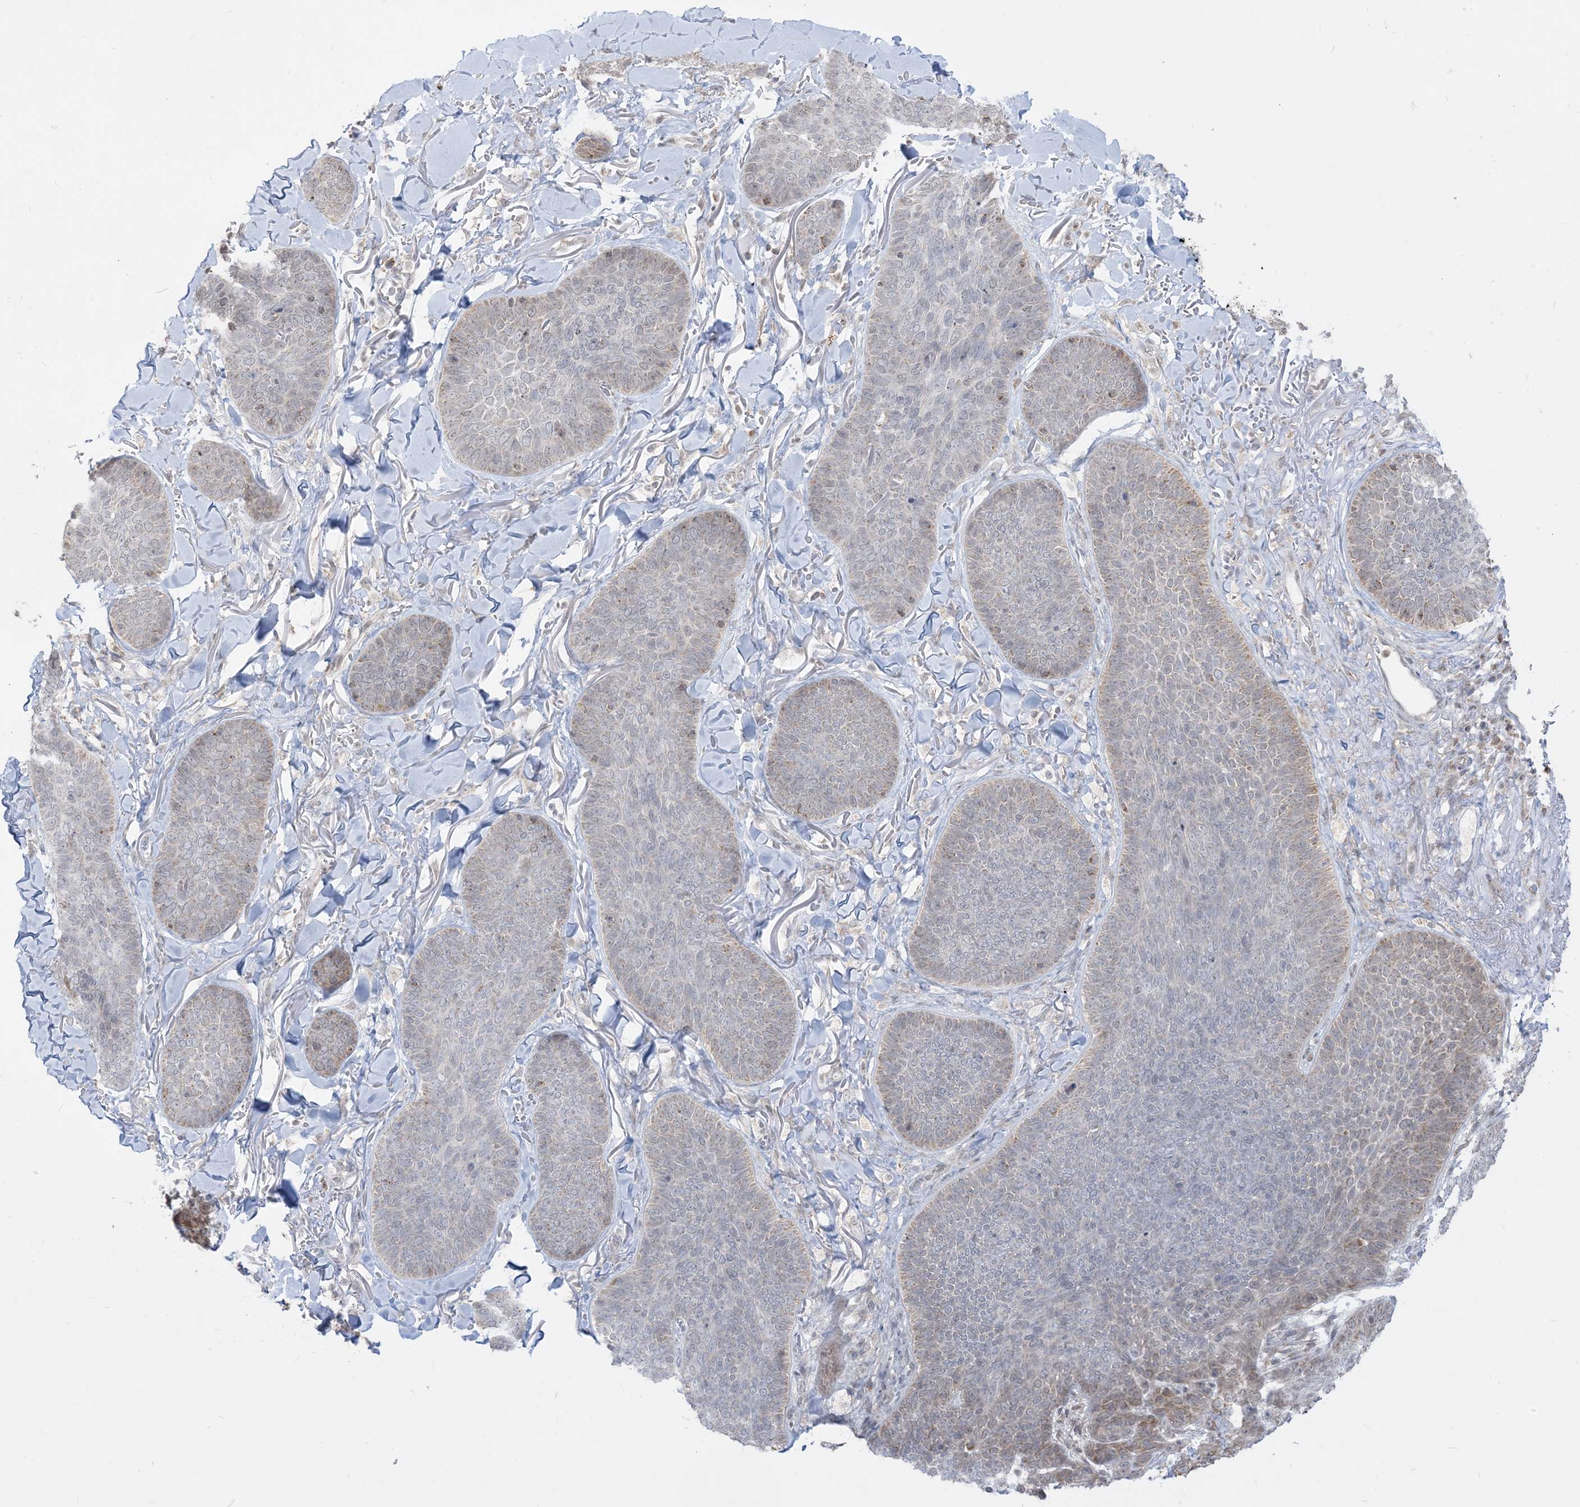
{"staining": {"intensity": "weak", "quantity": "<25%", "location": "cytoplasmic/membranous"}, "tissue": "skin cancer", "cell_type": "Tumor cells", "image_type": "cancer", "snomed": [{"axis": "morphology", "description": "Basal cell carcinoma"}, {"axis": "topography", "description": "Skin"}], "caption": "Tumor cells are negative for brown protein staining in basal cell carcinoma (skin).", "gene": "KANSL3", "patient": {"sex": "male", "age": 85}}